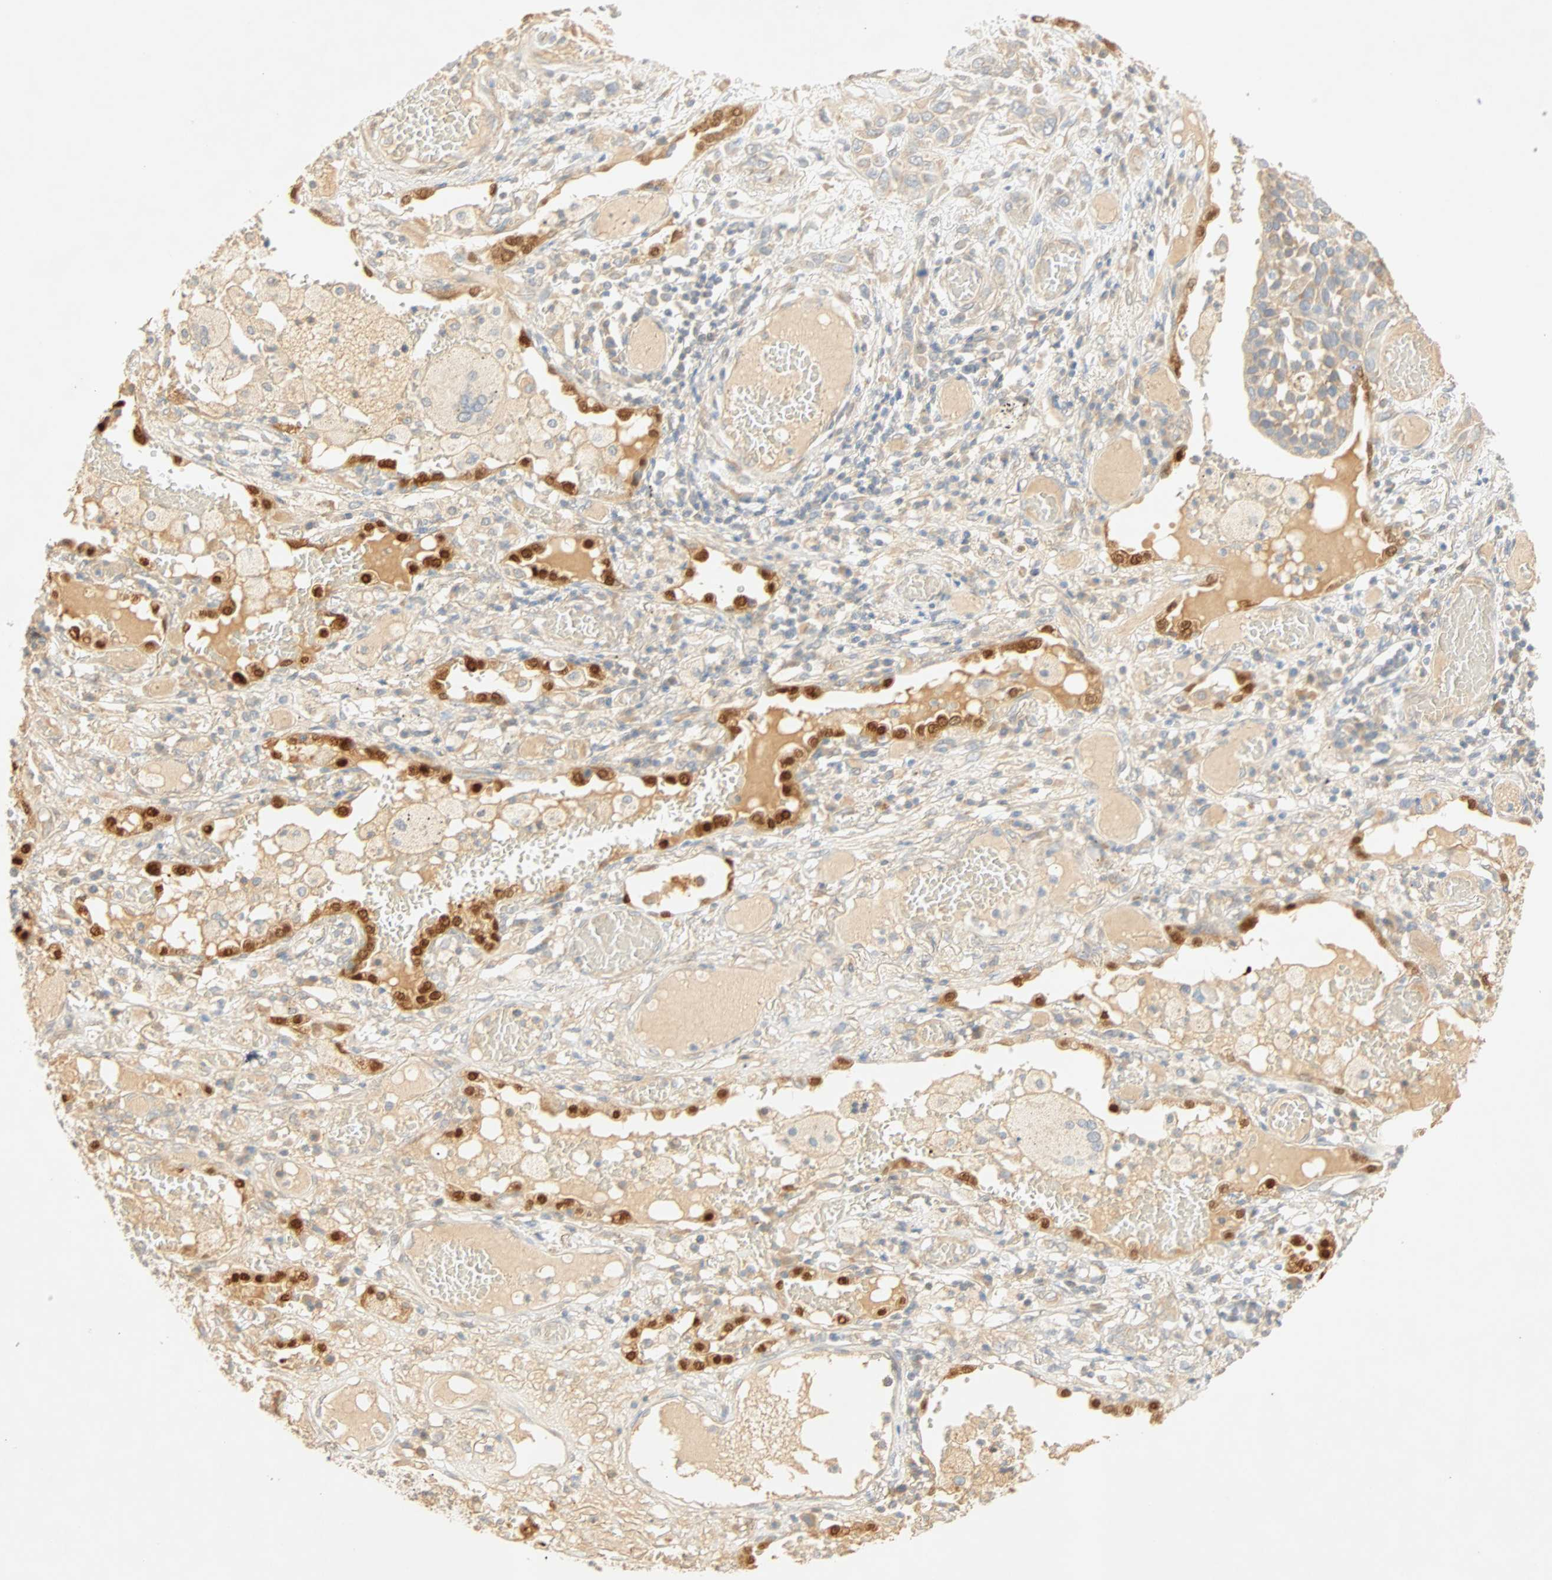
{"staining": {"intensity": "strong", "quantity": "<25%", "location": "cytoplasmic/membranous"}, "tissue": "lung cancer", "cell_type": "Tumor cells", "image_type": "cancer", "snomed": [{"axis": "morphology", "description": "Squamous cell carcinoma, NOS"}, {"axis": "topography", "description": "Lung"}], "caption": "IHC image of human lung cancer stained for a protein (brown), which exhibits medium levels of strong cytoplasmic/membranous expression in approximately <25% of tumor cells.", "gene": "SELENBP1", "patient": {"sex": "male", "age": 71}}